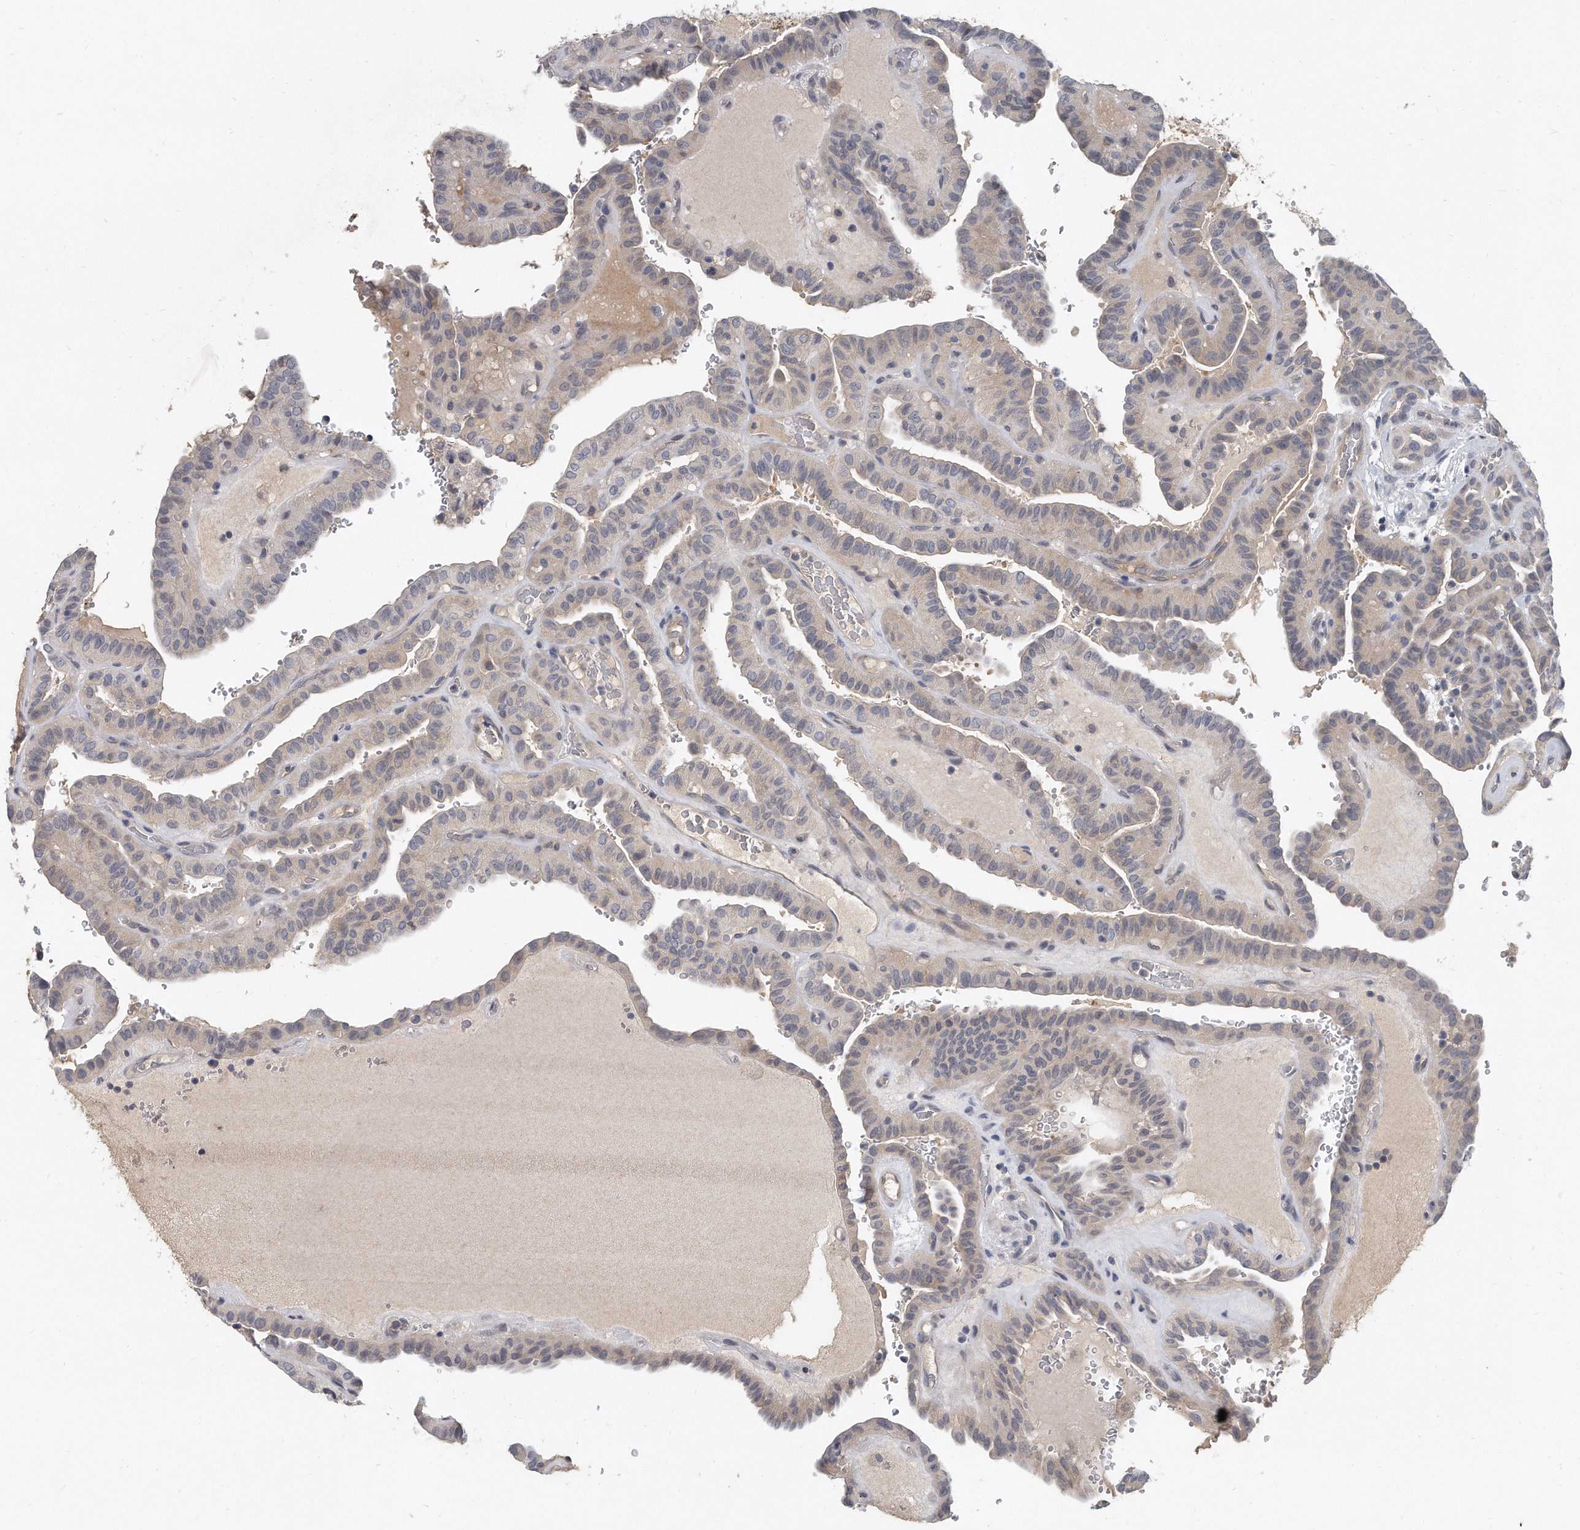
{"staining": {"intensity": "weak", "quantity": "<25%", "location": "cytoplasmic/membranous,nuclear"}, "tissue": "thyroid cancer", "cell_type": "Tumor cells", "image_type": "cancer", "snomed": [{"axis": "morphology", "description": "Papillary adenocarcinoma, NOS"}, {"axis": "topography", "description": "Thyroid gland"}], "caption": "Immunohistochemical staining of papillary adenocarcinoma (thyroid) shows no significant staining in tumor cells.", "gene": "KLHL7", "patient": {"sex": "male", "age": 77}}